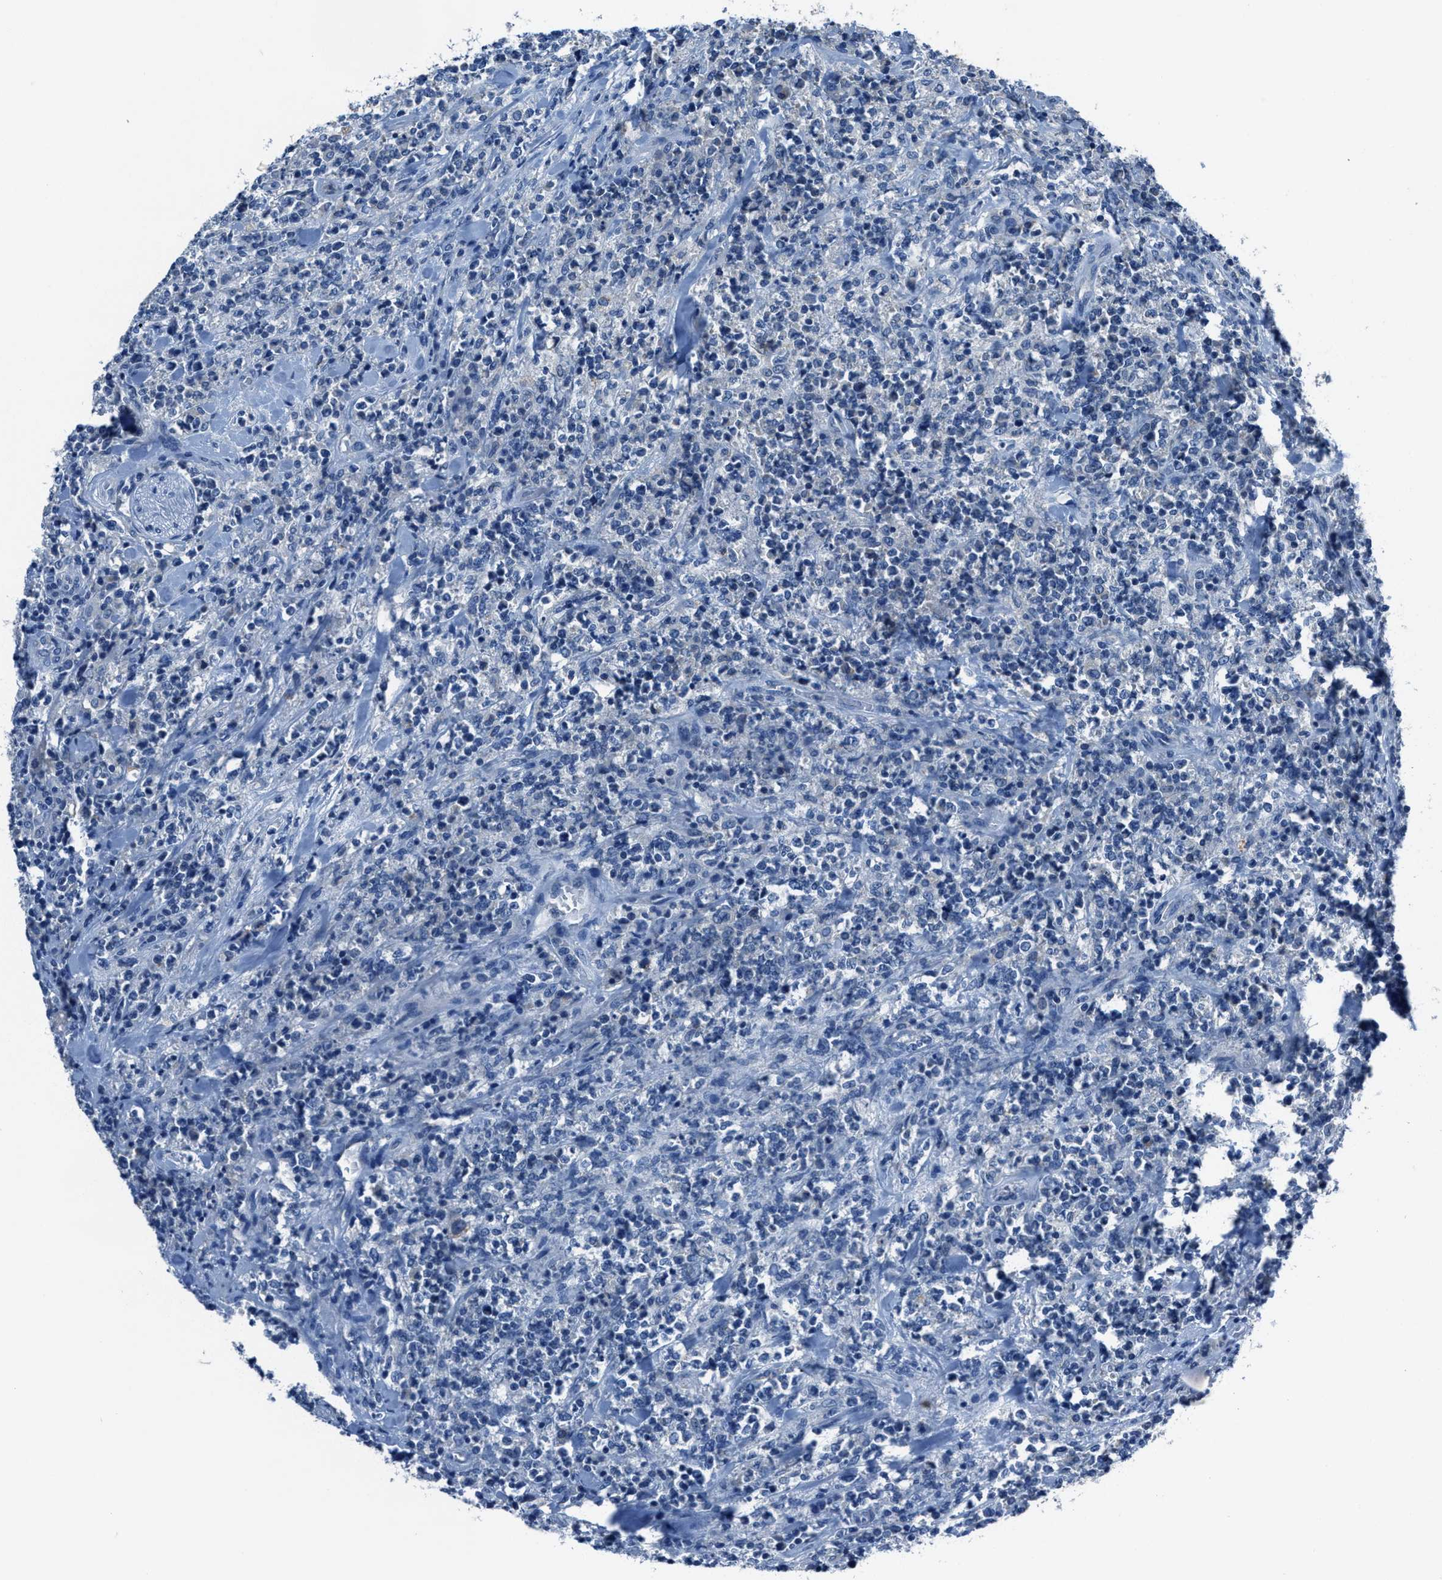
{"staining": {"intensity": "negative", "quantity": "none", "location": "none"}, "tissue": "lymphoma", "cell_type": "Tumor cells", "image_type": "cancer", "snomed": [{"axis": "morphology", "description": "Malignant lymphoma, non-Hodgkin's type, High grade"}, {"axis": "topography", "description": "Soft tissue"}], "caption": "Tumor cells are negative for protein expression in human lymphoma.", "gene": "ADAM2", "patient": {"sex": "male", "age": 18}}